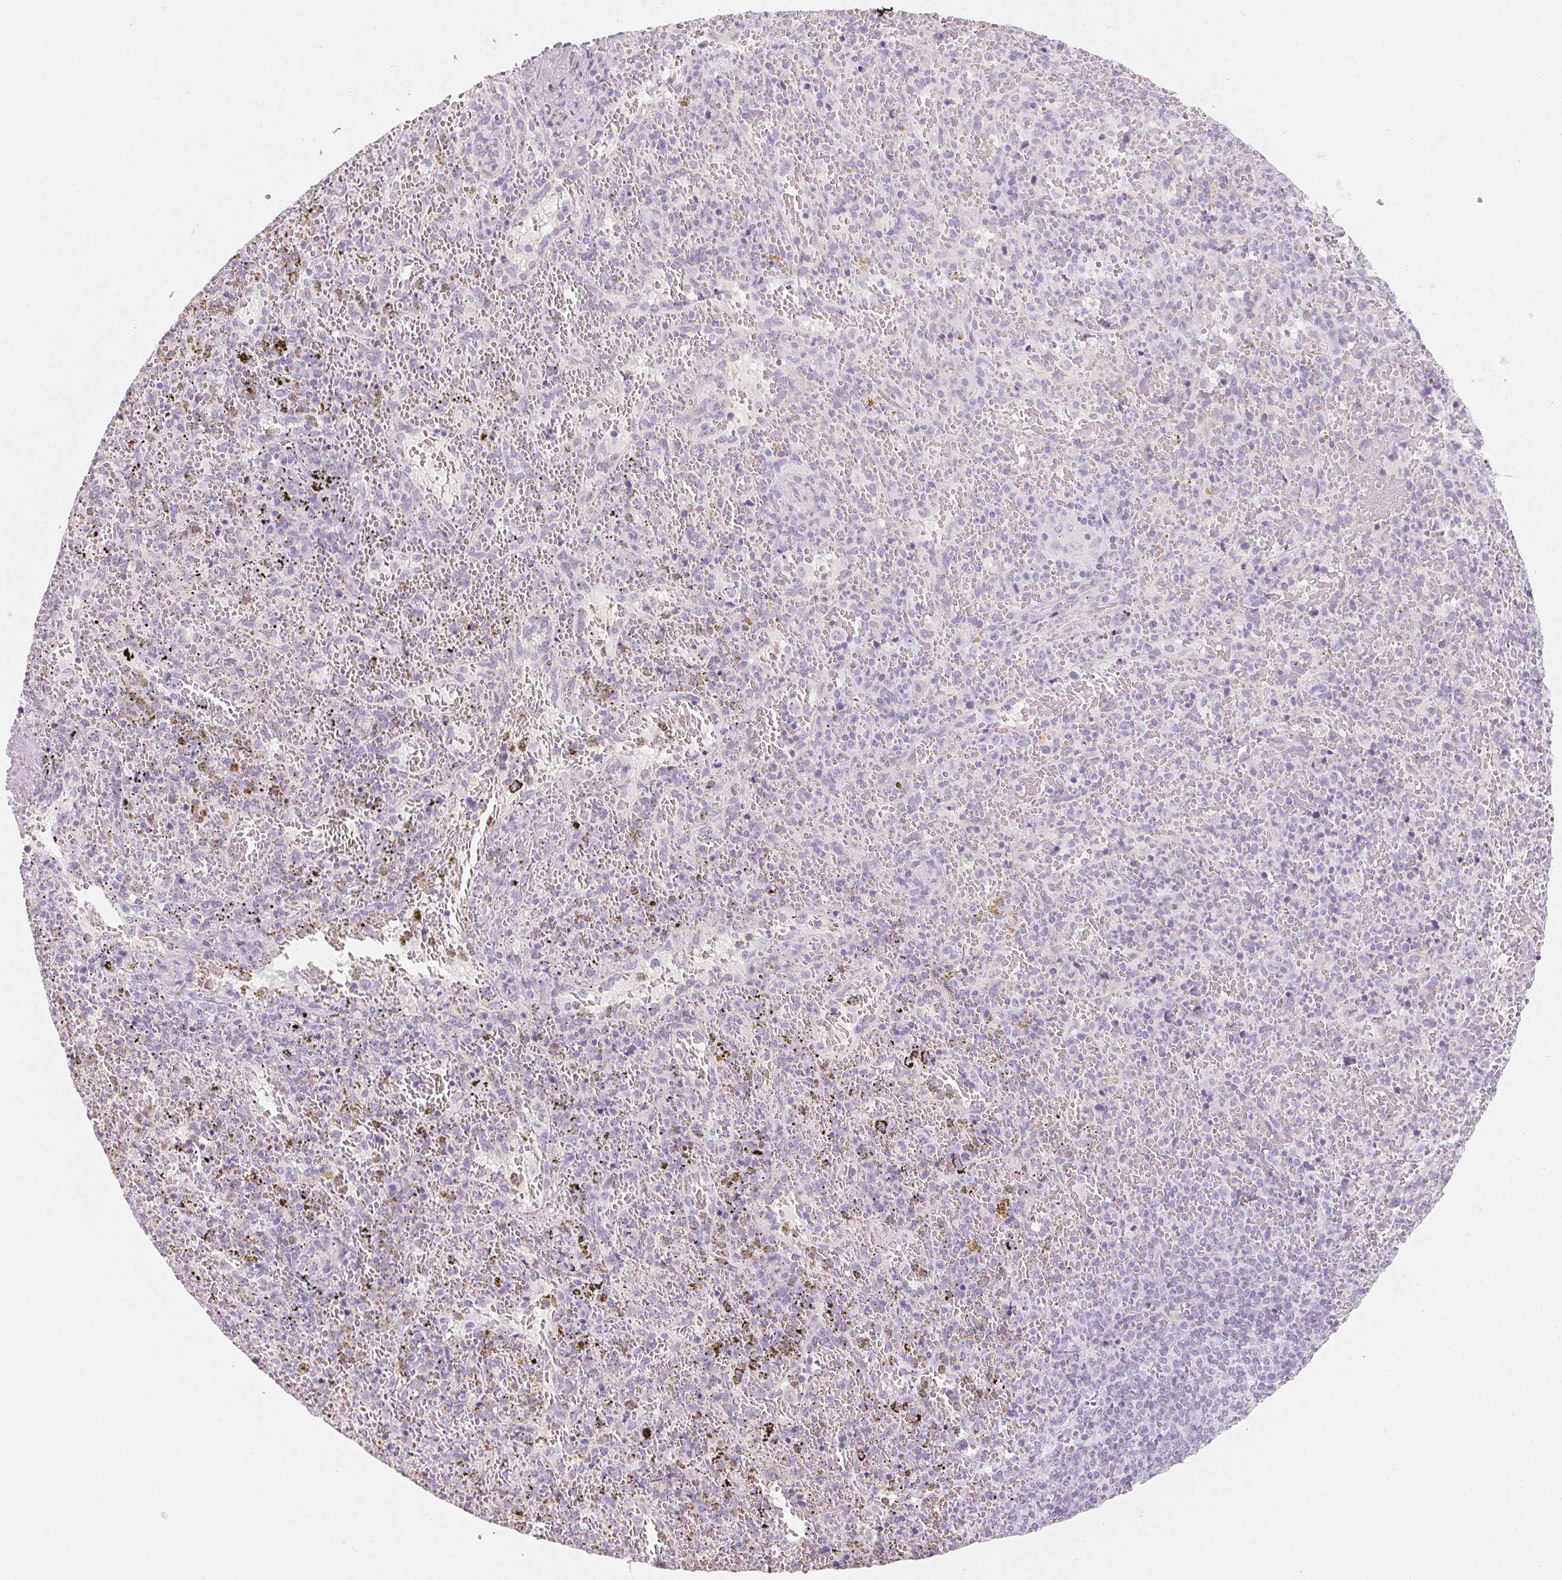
{"staining": {"intensity": "negative", "quantity": "none", "location": "none"}, "tissue": "spleen", "cell_type": "Cells in red pulp", "image_type": "normal", "snomed": [{"axis": "morphology", "description": "Normal tissue, NOS"}, {"axis": "topography", "description": "Spleen"}], "caption": "A high-resolution image shows immunohistochemistry staining of benign spleen, which exhibits no significant positivity in cells in red pulp.", "gene": "SH3GL2", "patient": {"sex": "female", "age": 50}}